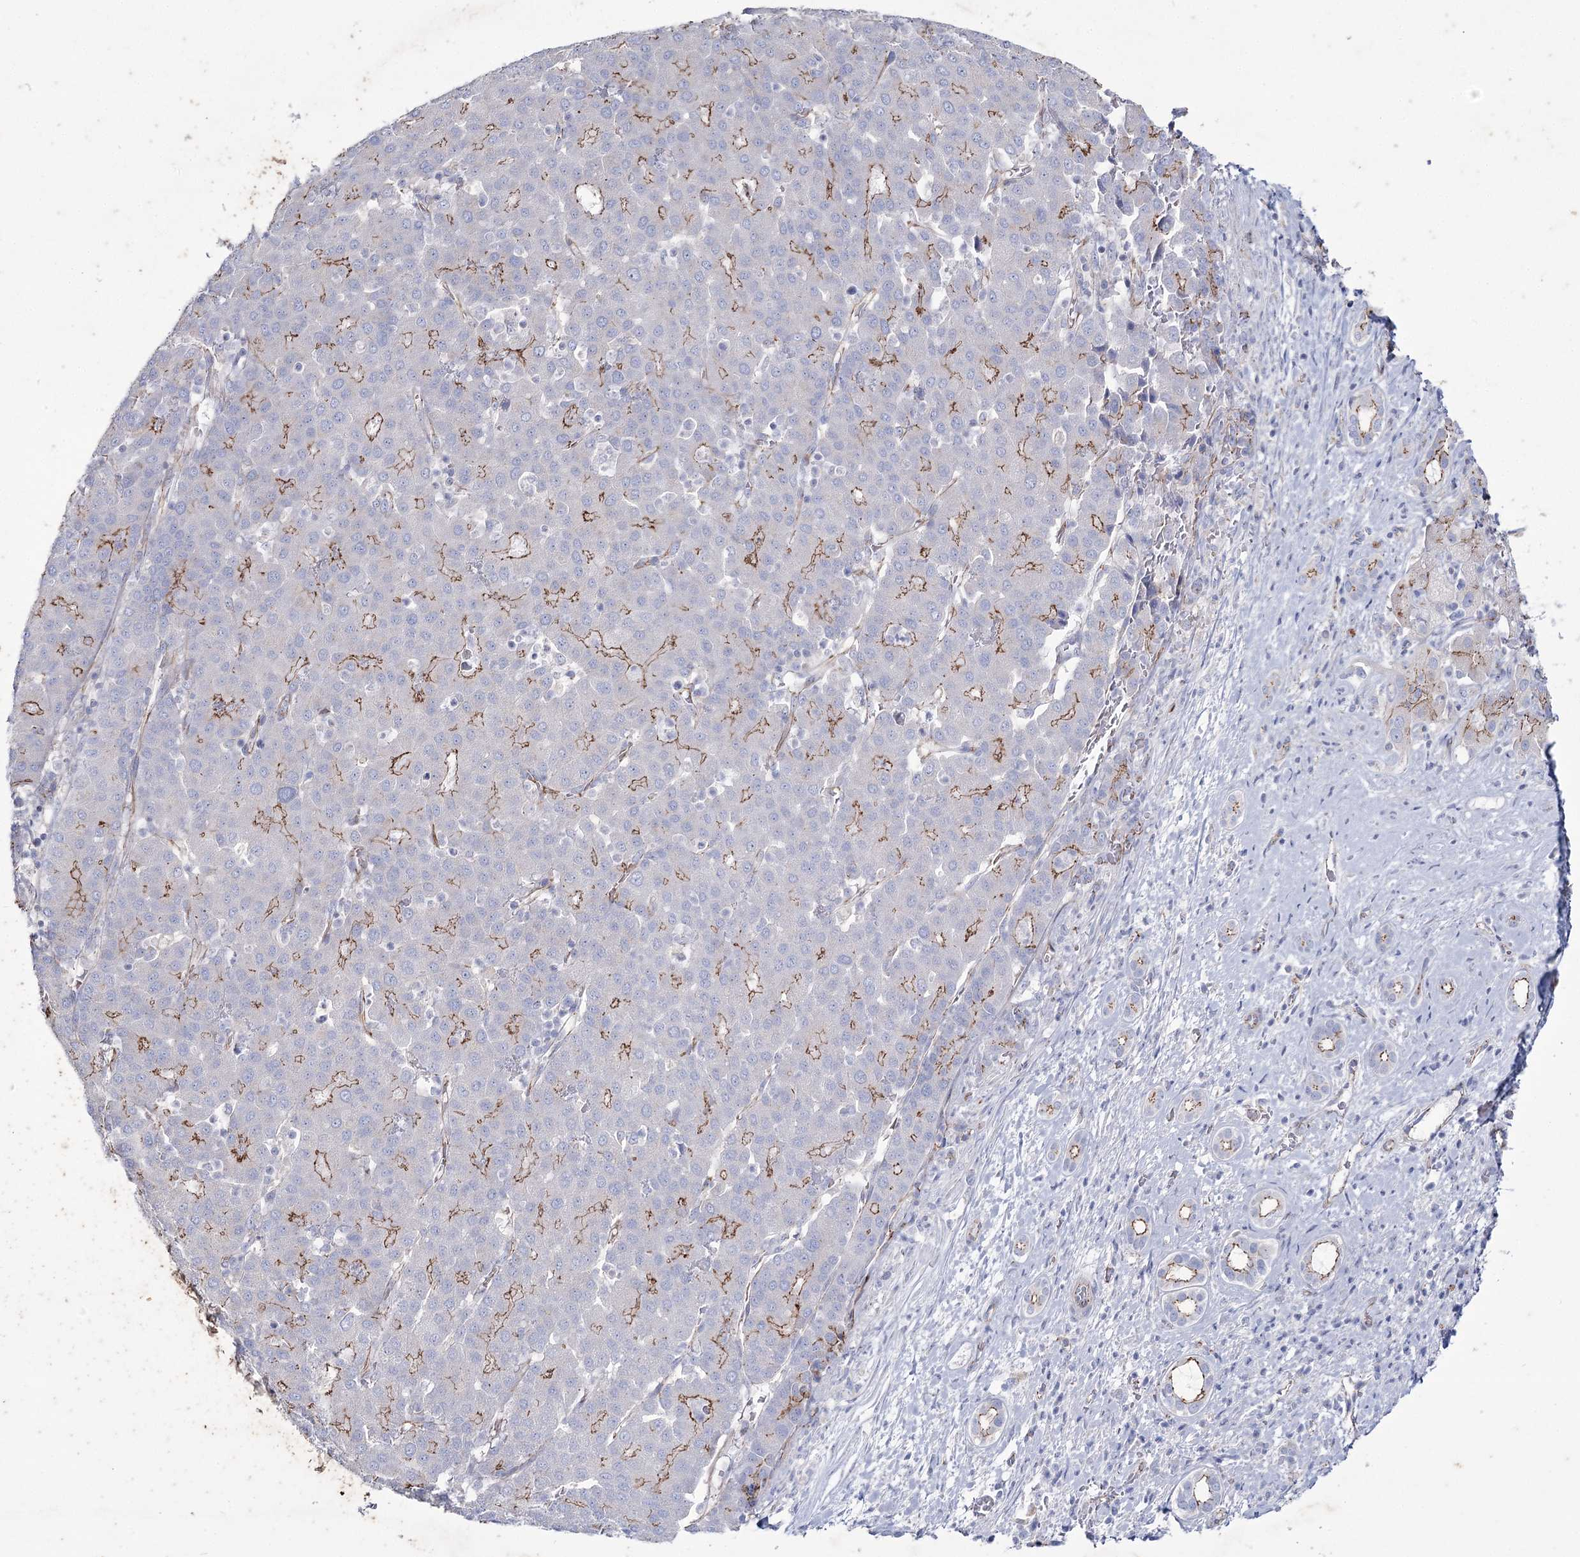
{"staining": {"intensity": "moderate", "quantity": "25%-75%", "location": "cytoplasmic/membranous"}, "tissue": "liver cancer", "cell_type": "Tumor cells", "image_type": "cancer", "snomed": [{"axis": "morphology", "description": "Carcinoma, Hepatocellular, NOS"}, {"axis": "topography", "description": "Liver"}], "caption": "High-magnification brightfield microscopy of liver hepatocellular carcinoma stained with DAB (3,3'-diaminobenzidine) (brown) and counterstained with hematoxylin (blue). tumor cells exhibit moderate cytoplasmic/membranous positivity is present in about25%-75% of cells. Using DAB (brown) and hematoxylin (blue) stains, captured at high magnification using brightfield microscopy.", "gene": "LDLRAD3", "patient": {"sex": "male", "age": 65}}